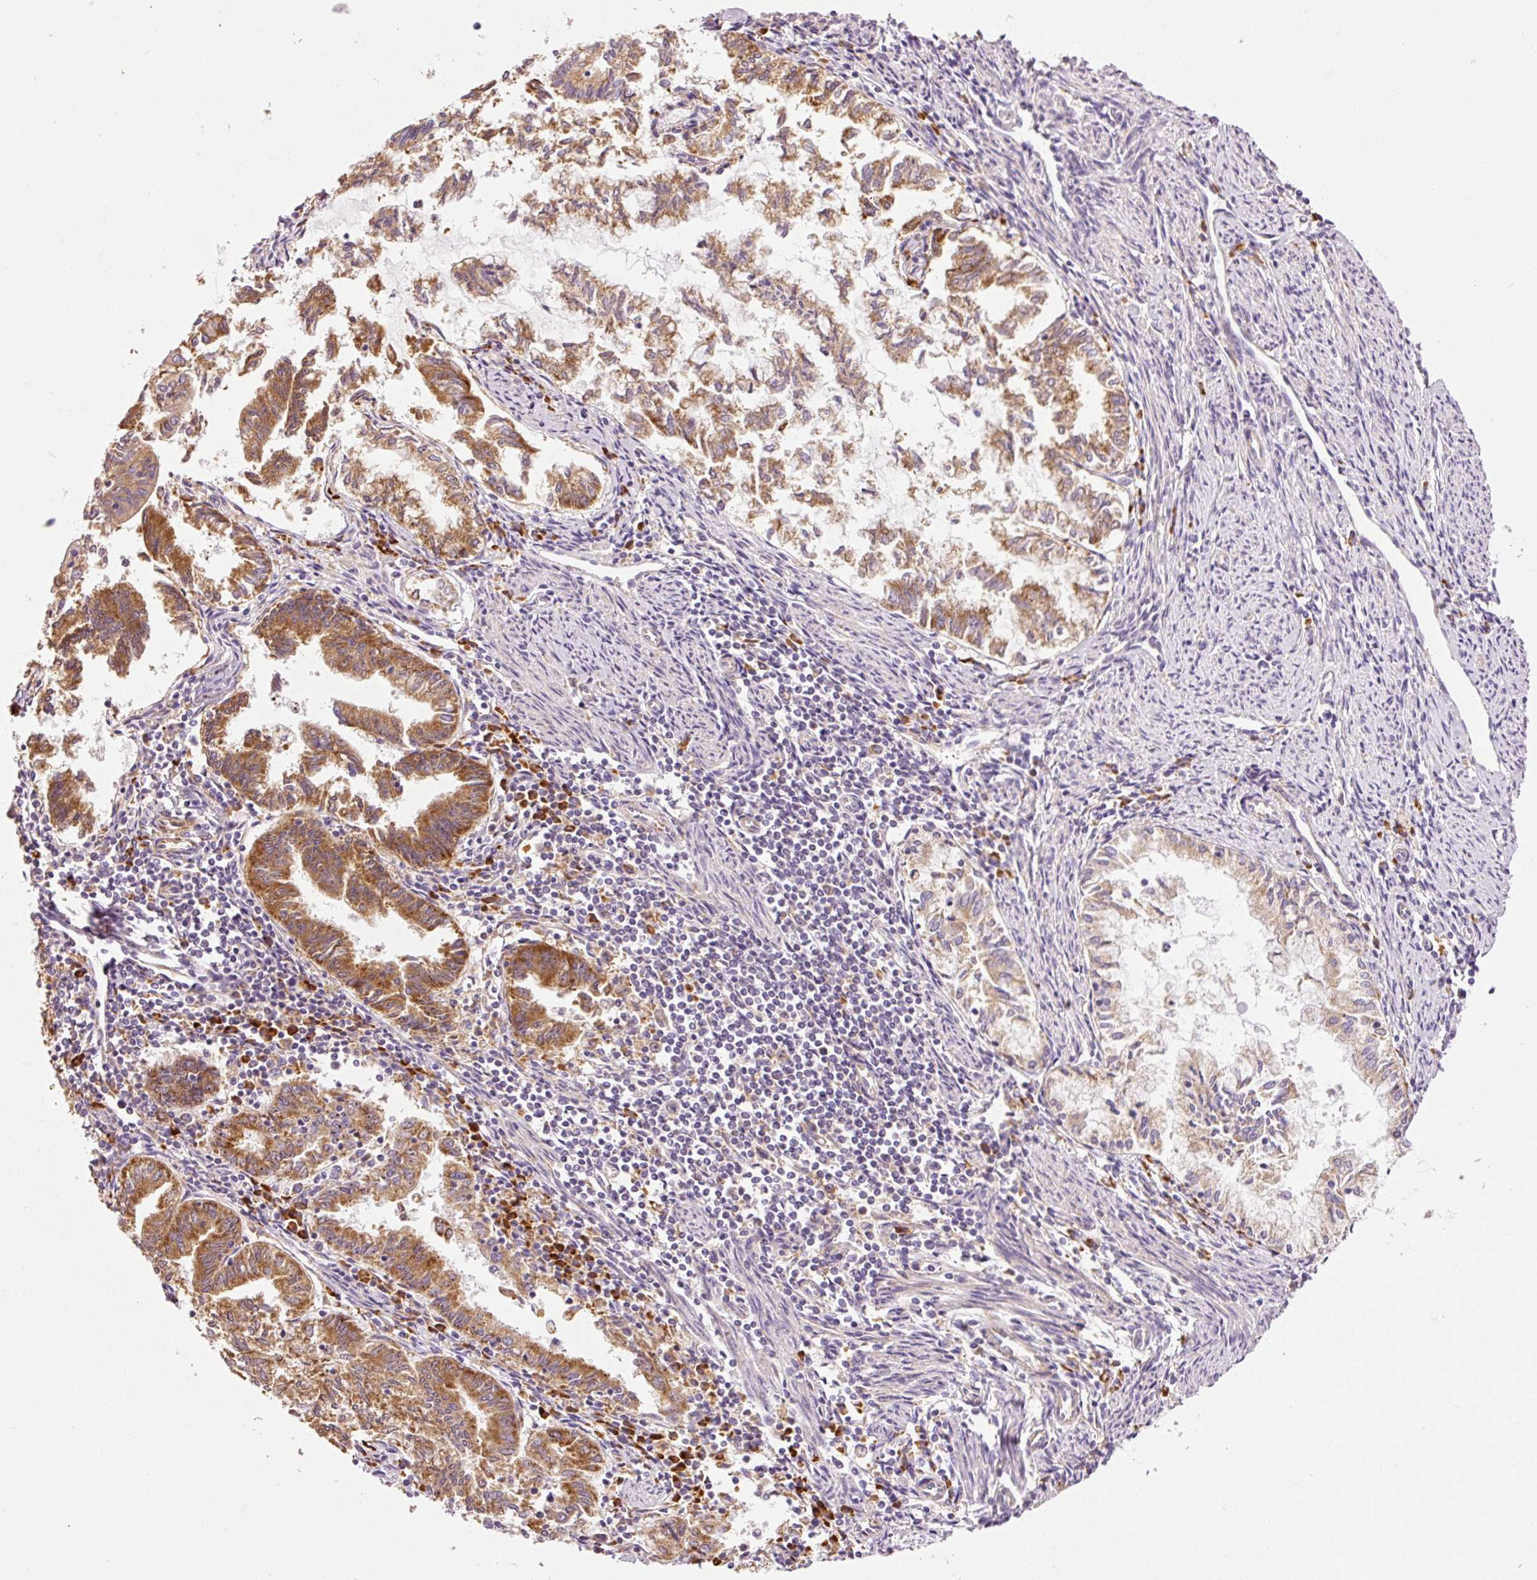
{"staining": {"intensity": "moderate", "quantity": ">75%", "location": "cytoplasmic/membranous"}, "tissue": "endometrial cancer", "cell_type": "Tumor cells", "image_type": "cancer", "snomed": [{"axis": "morphology", "description": "Adenocarcinoma, NOS"}, {"axis": "topography", "description": "Endometrium"}], "caption": "Moderate cytoplasmic/membranous protein staining is present in approximately >75% of tumor cells in adenocarcinoma (endometrial). (DAB (3,3'-diaminobenzidine) IHC with brightfield microscopy, high magnification).", "gene": "RPL10A", "patient": {"sex": "female", "age": 79}}